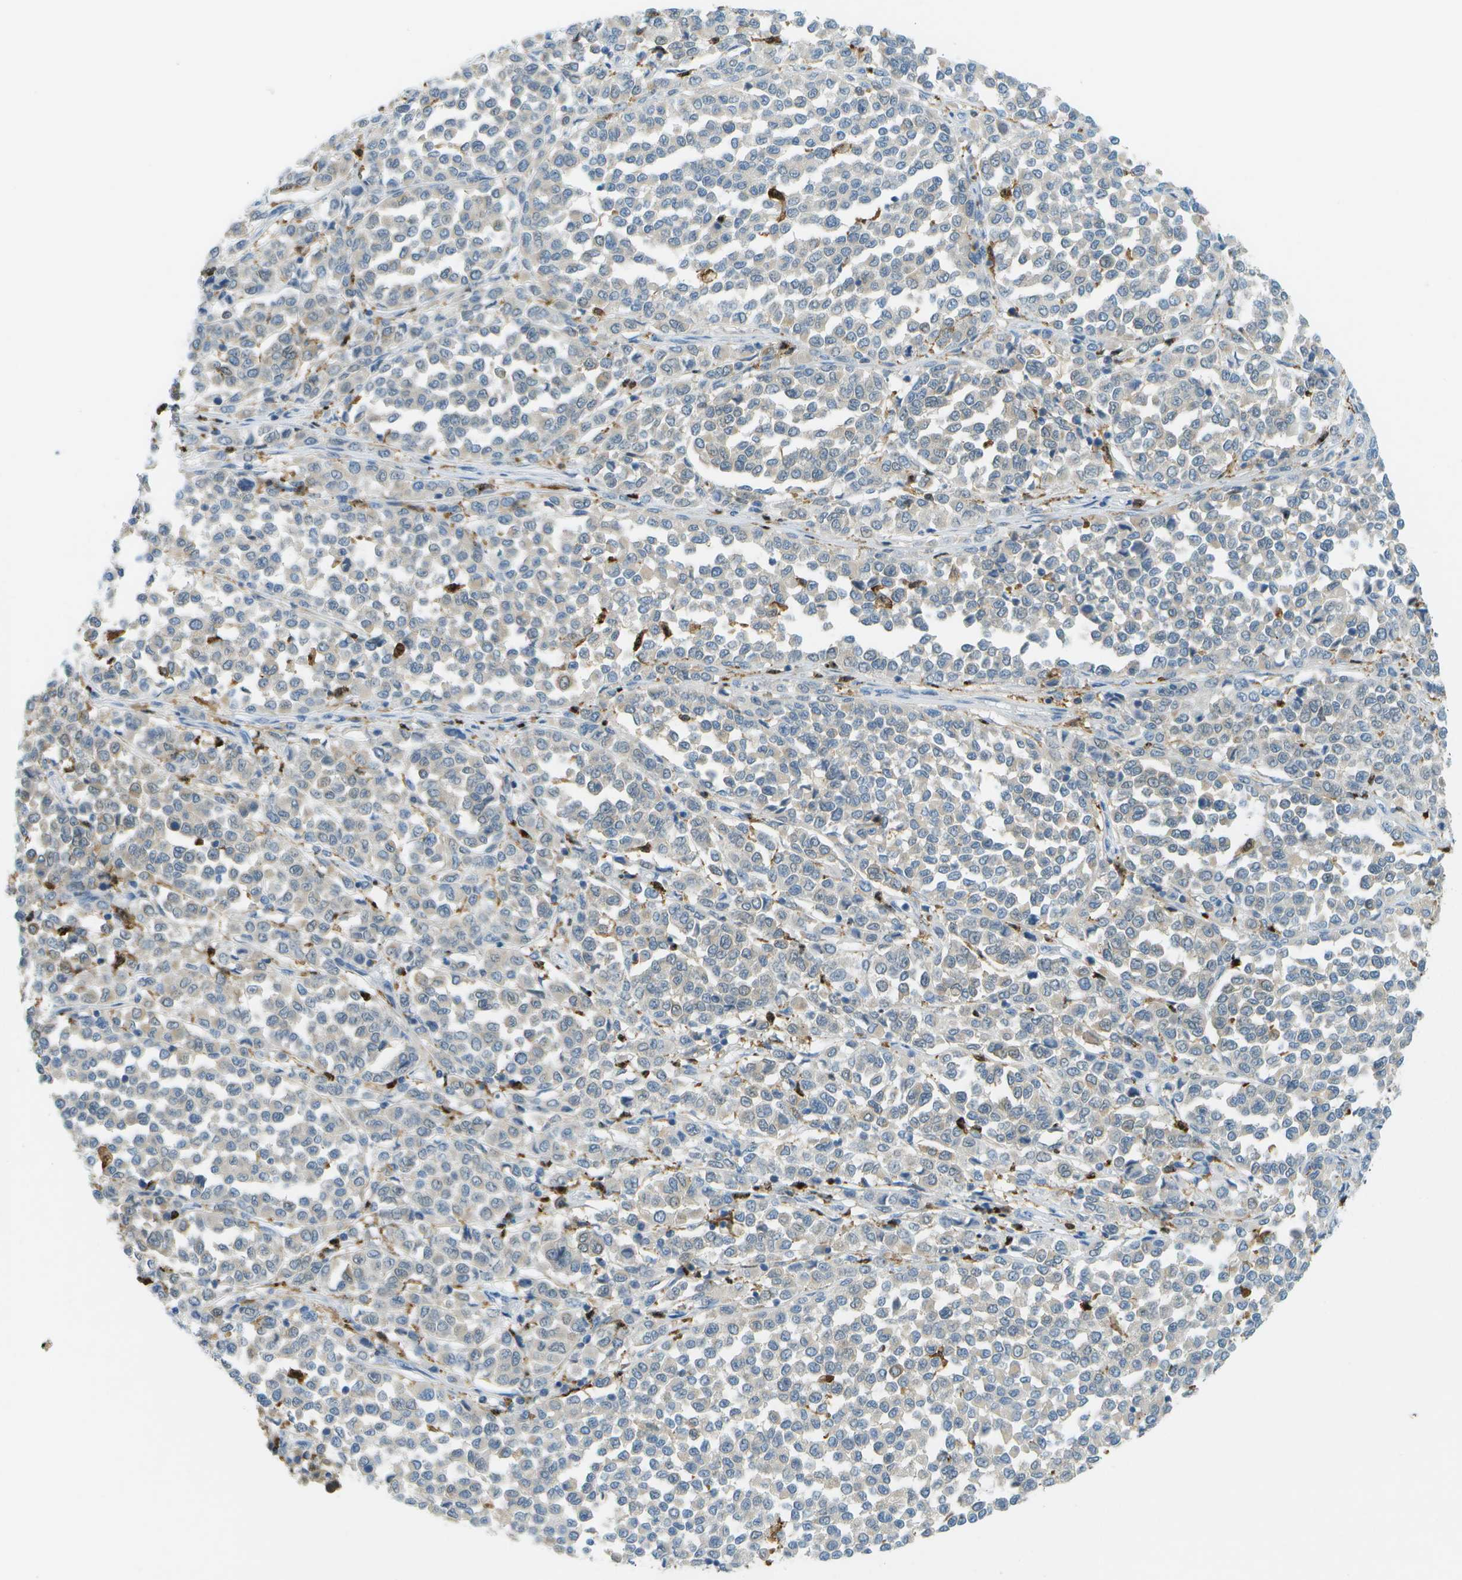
{"staining": {"intensity": "negative", "quantity": "none", "location": "none"}, "tissue": "melanoma", "cell_type": "Tumor cells", "image_type": "cancer", "snomed": [{"axis": "morphology", "description": "Malignant melanoma, Metastatic site"}, {"axis": "topography", "description": "Pancreas"}], "caption": "A histopathology image of melanoma stained for a protein shows no brown staining in tumor cells.", "gene": "CDH23", "patient": {"sex": "female", "age": 30}}